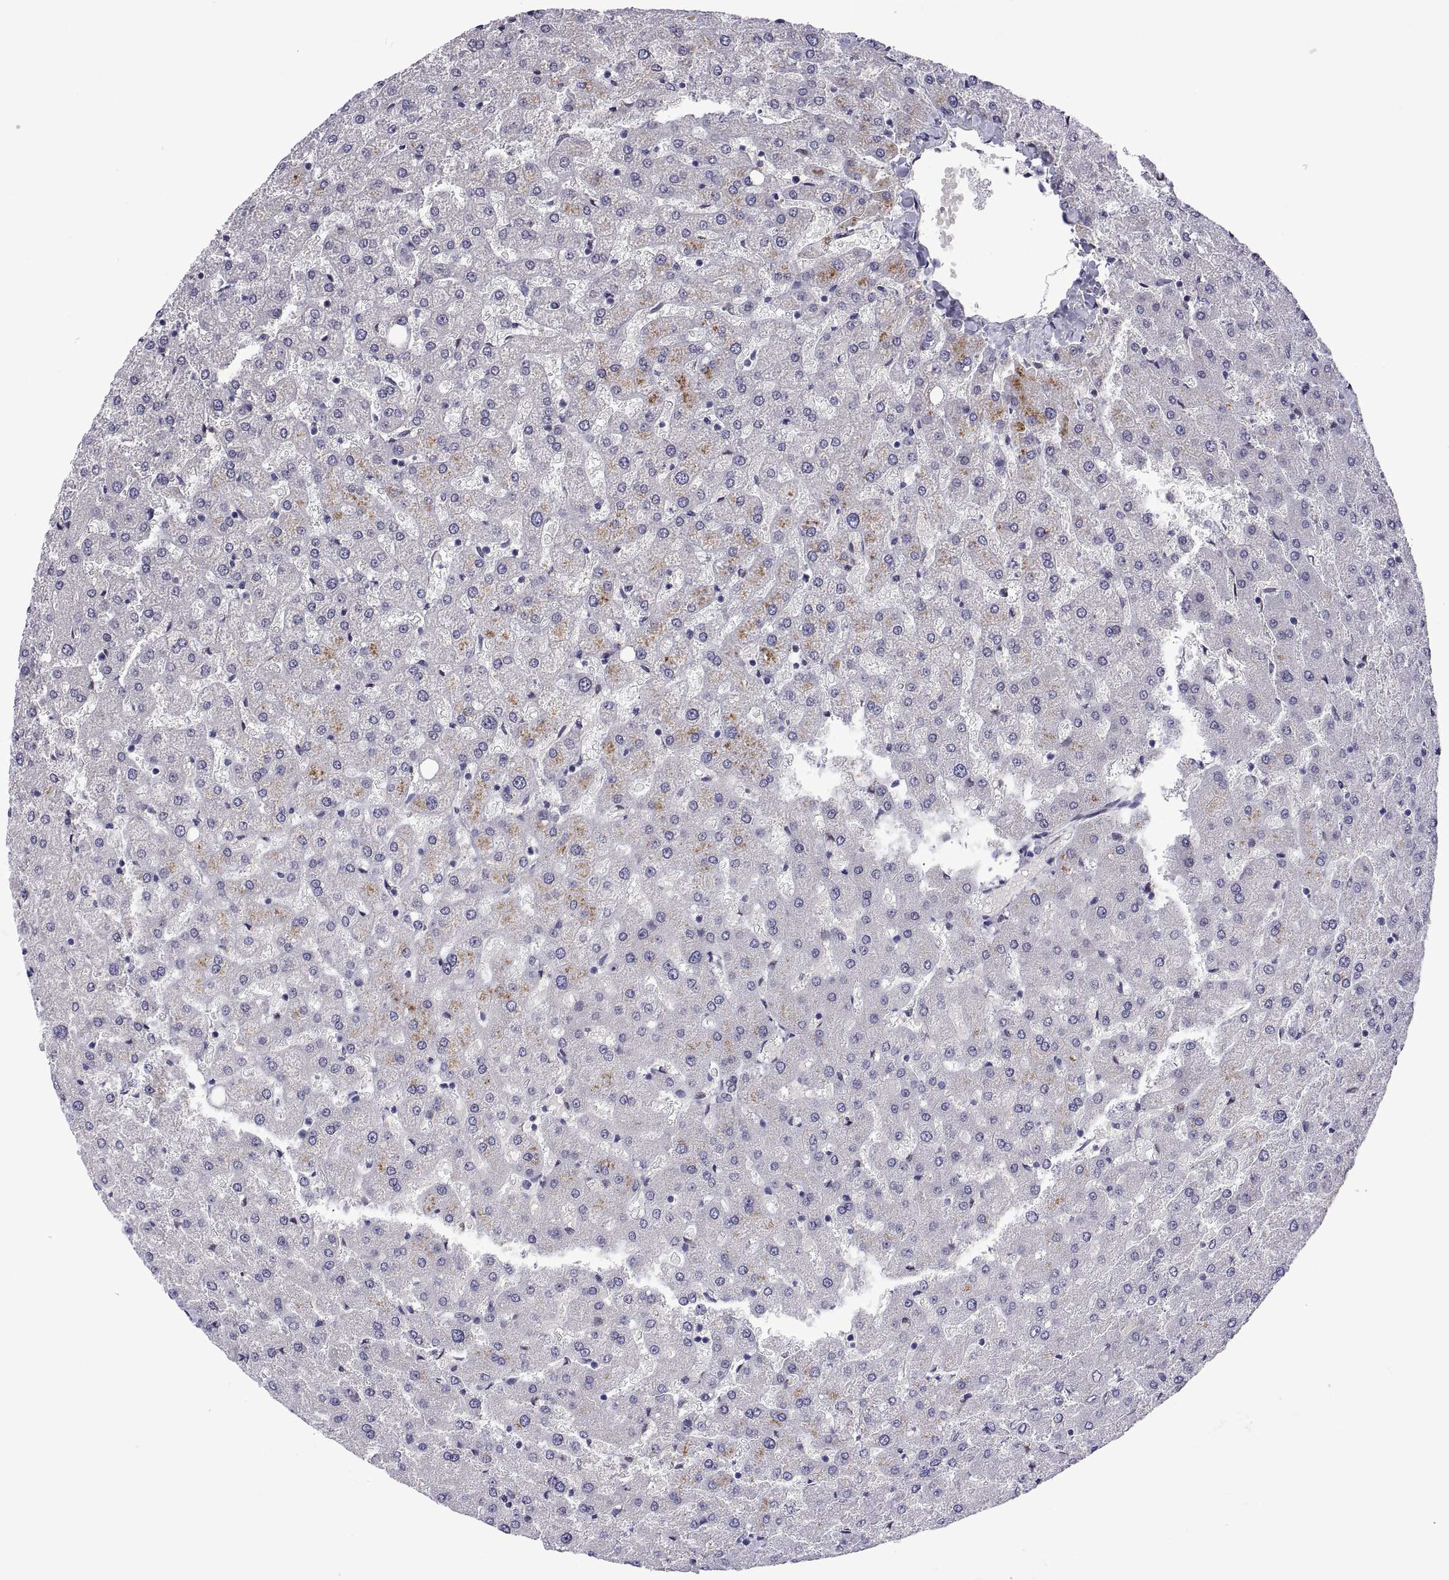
{"staining": {"intensity": "negative", "quantity": "none", "location": "none"}, "tissue": "liver", "cell_type": "Cholangiocytes", "image_type": "normal", "snomed": [{"axis": "morphology", "description": "Normal tissue, NOS"}, {"axis": "topography", "description": "Liver"}], "caption": "Human liver stained for a protein using immunohistochemistry (IHC) shows no positivity in cholangiocytes.", "gene": "NR4A1", "patient": {"sex": "female", "age": 50}}